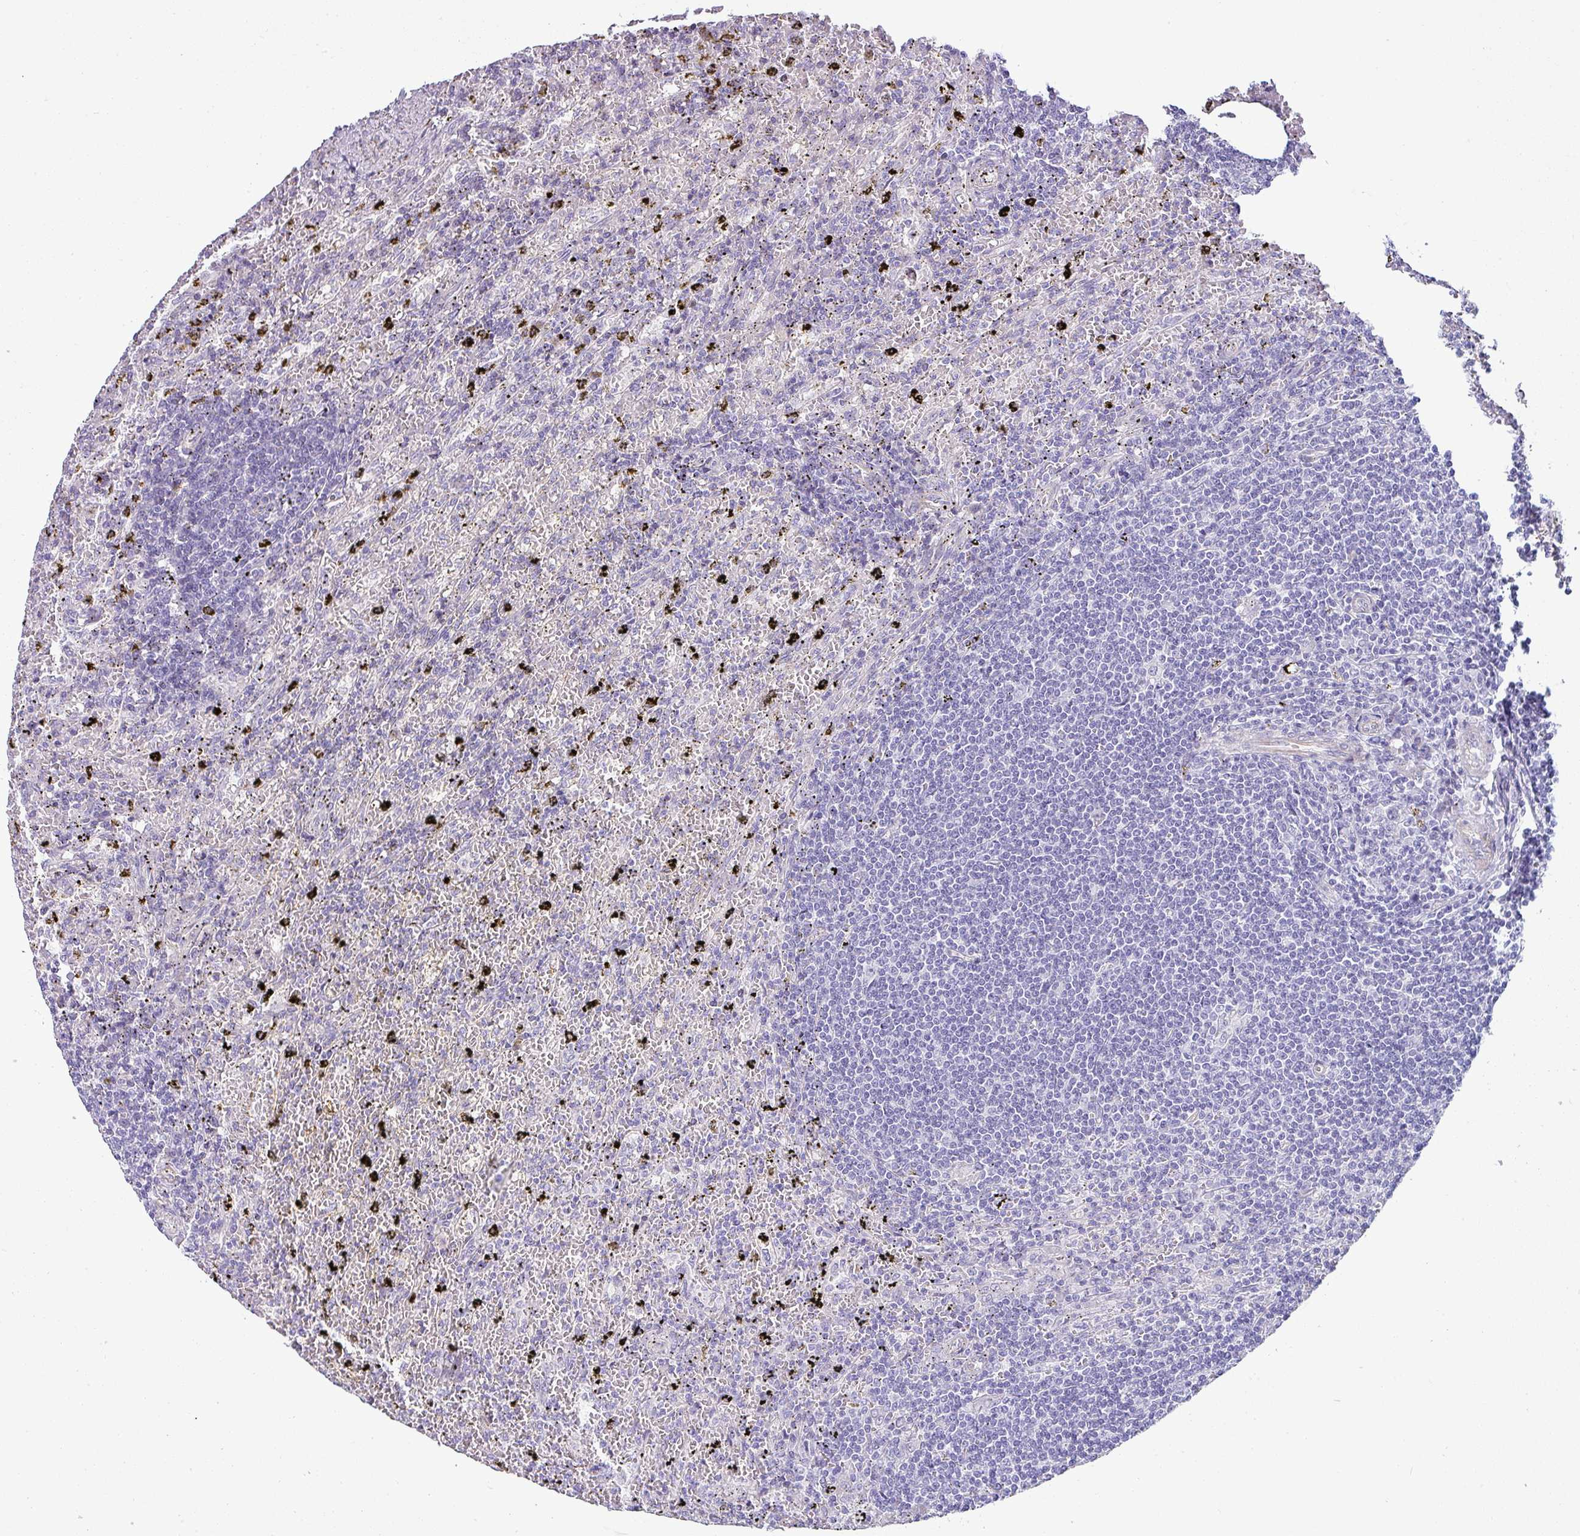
{"staining": {"intensity": "negative", "quantity": "none", "location": "none"}, "tissue": "lymphoma", "cell_type": "Tumor cells", "image_type": "cancer", "snomed": [{"axis": "morphology", "description": "Malignant lymphoma, non-Hodgkin's type, Low grade"}, {"axis": "topography", "description": "Spleen"}], "caption": "IHC of lymphoma reveals no expression in tumor cells.", "gene": "VCX2", "patient": {"sex": "male", "age": 76}}